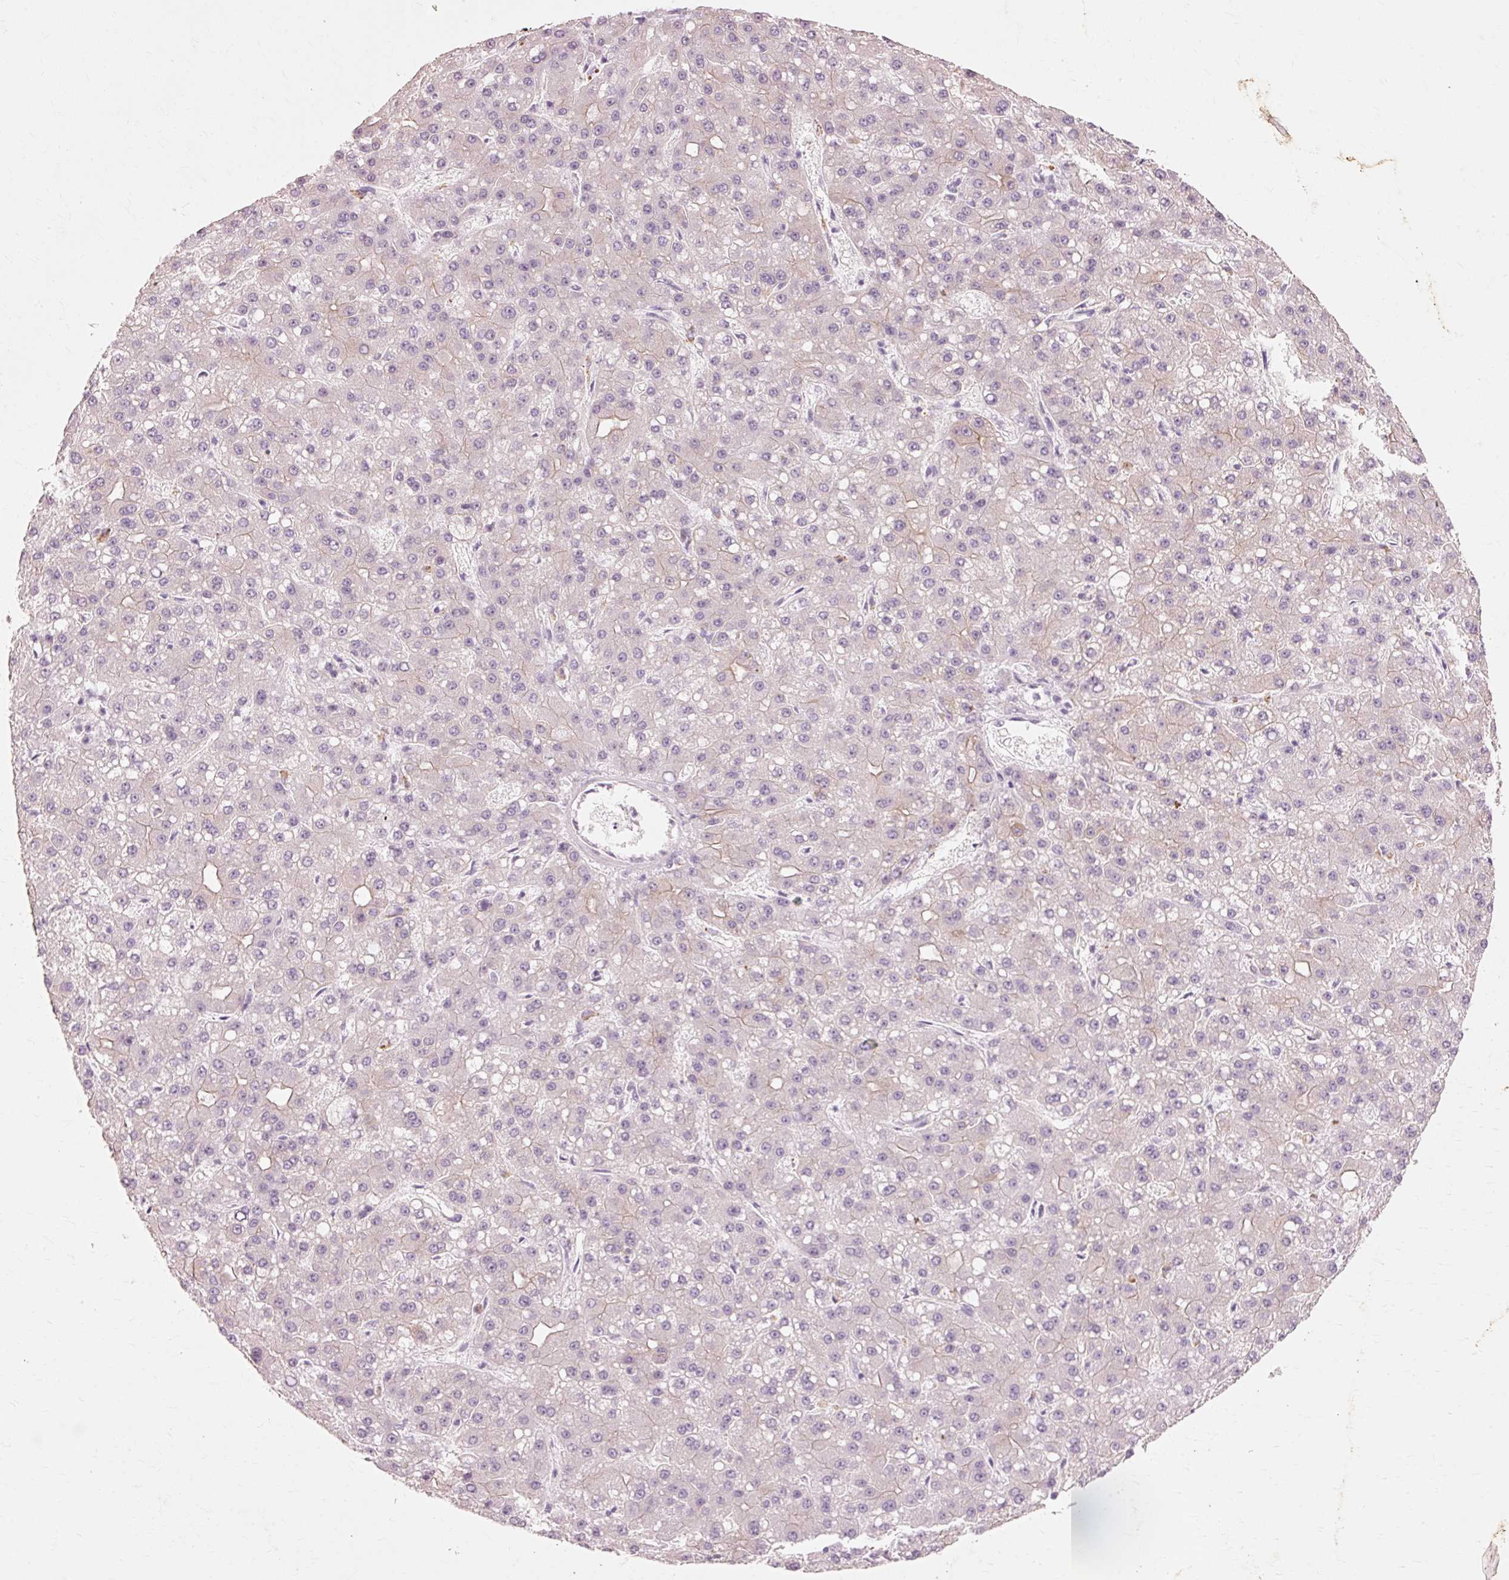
{"staining": {"intensity": "weak", "quantity": "<25%", "location": "cytoplasmic/membranous"}, "tissue": "liver cancer", "cell_type": "Tumor cells", "image_type": "cancer", "snomed": [{"axis": "morphology", "description": "Carcinoma, Hepatocellular, NOS"}, {"axis": "topography", "description": "Liver"}], "caption": "Immunohistochemistry (IHC) micrograph of neoplastic tissue: liver cancer stained with DAB exhibits no significant protein positivity in tumor cells.", "gene": "TRIM73", "patient": {"sex": "male", "age": 67}}